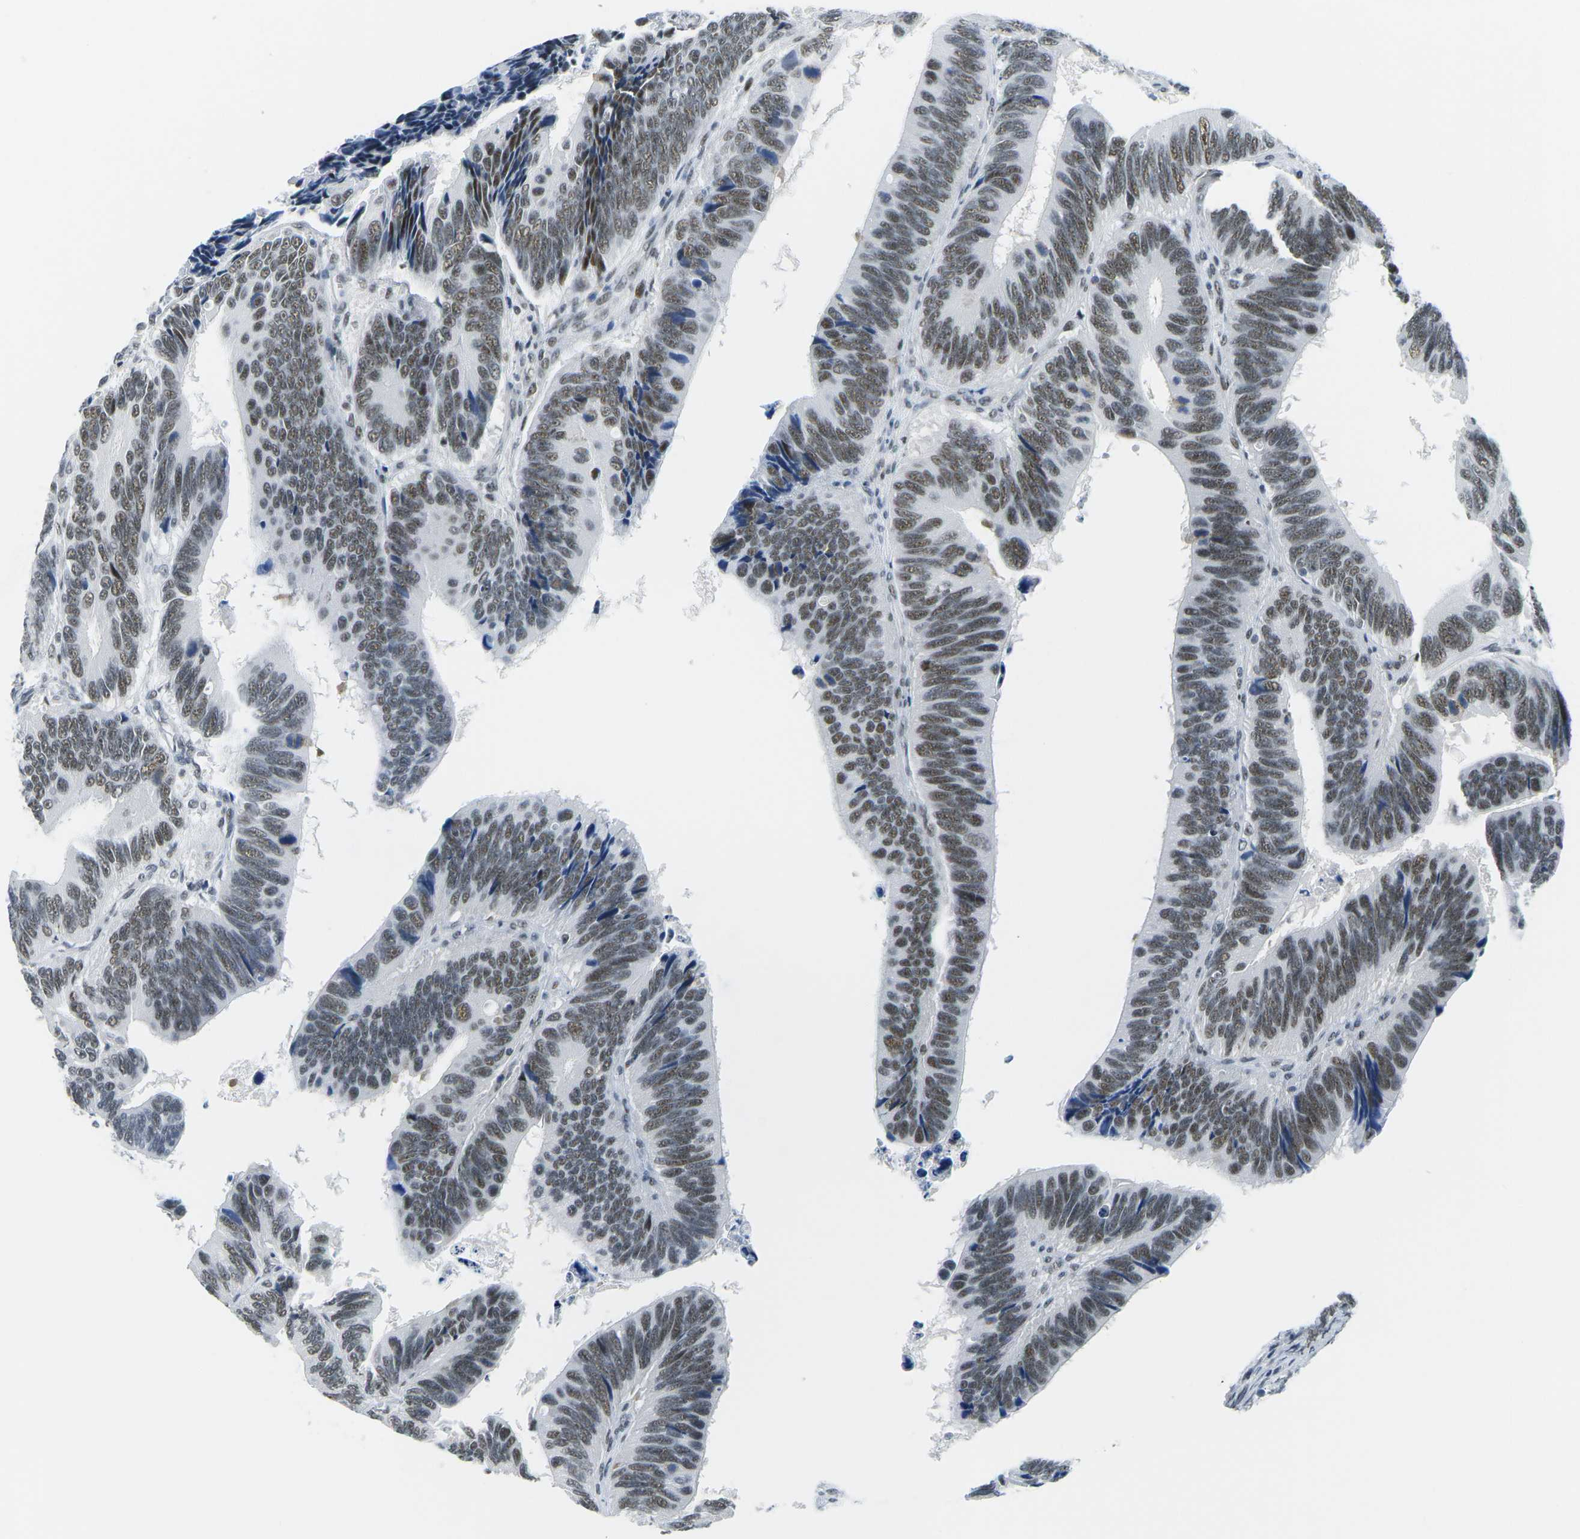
{"staining": {"intensity": "moderate", "quantity": "25%-75%", "location": "nuclear"}, "tissue": "colorectal cancer", "cell_type": "Tumor cells", "image_type": "cancer", "snomed": [{"axis": "morphology", "description": "Adenocarcinoma, NOS"}, {"axis": "topography", "description": "Colon"}], "caption": "Moderate nuclear staining for a protein is appreciated in approximately 25%-75% of tumor cells of colorectal adenocarcinoma using IHC.", "gene": "PRPF8", "patient": {"sex": "male", "age": 72}}